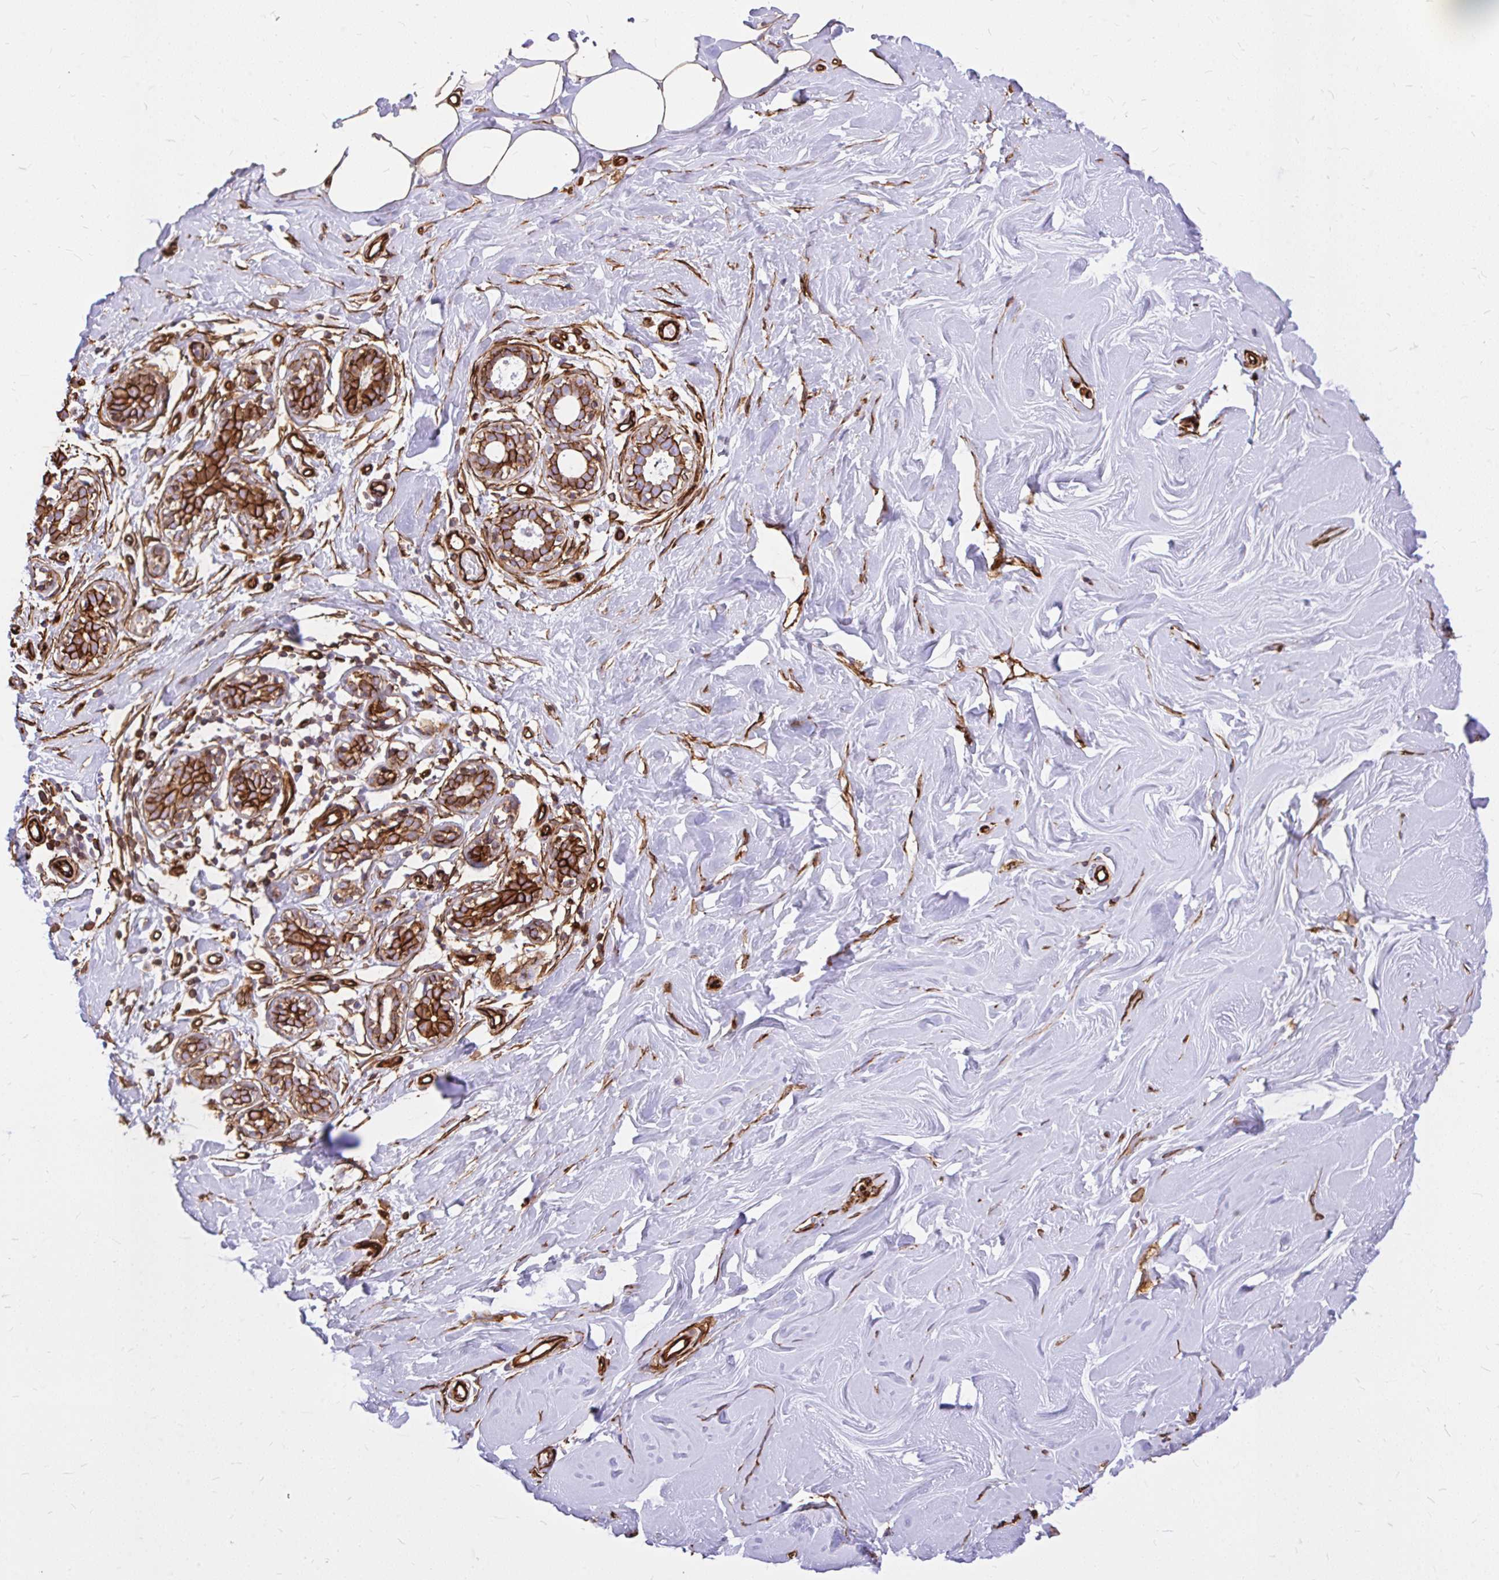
{"staining": {"intensity": "weak", "quantity": "25%-75%", "location": "cytoplasmic/membranous"}, "tissue": "breast", "cell_type": "Adipocytes", "image_type": "normal", "snomed": [{"axis": "morphology", "description": "Normal tissue, NOS"}, {"axis": "topography", "description": "Breast"}], "caption": "Protein analysis of normal breast shows weak cytoplasmic/membranous positivity in about 25%-75% of adipocytes.", "gene": "MAP1LC3B2", "patient": {"sex": "female", "age": 27}}